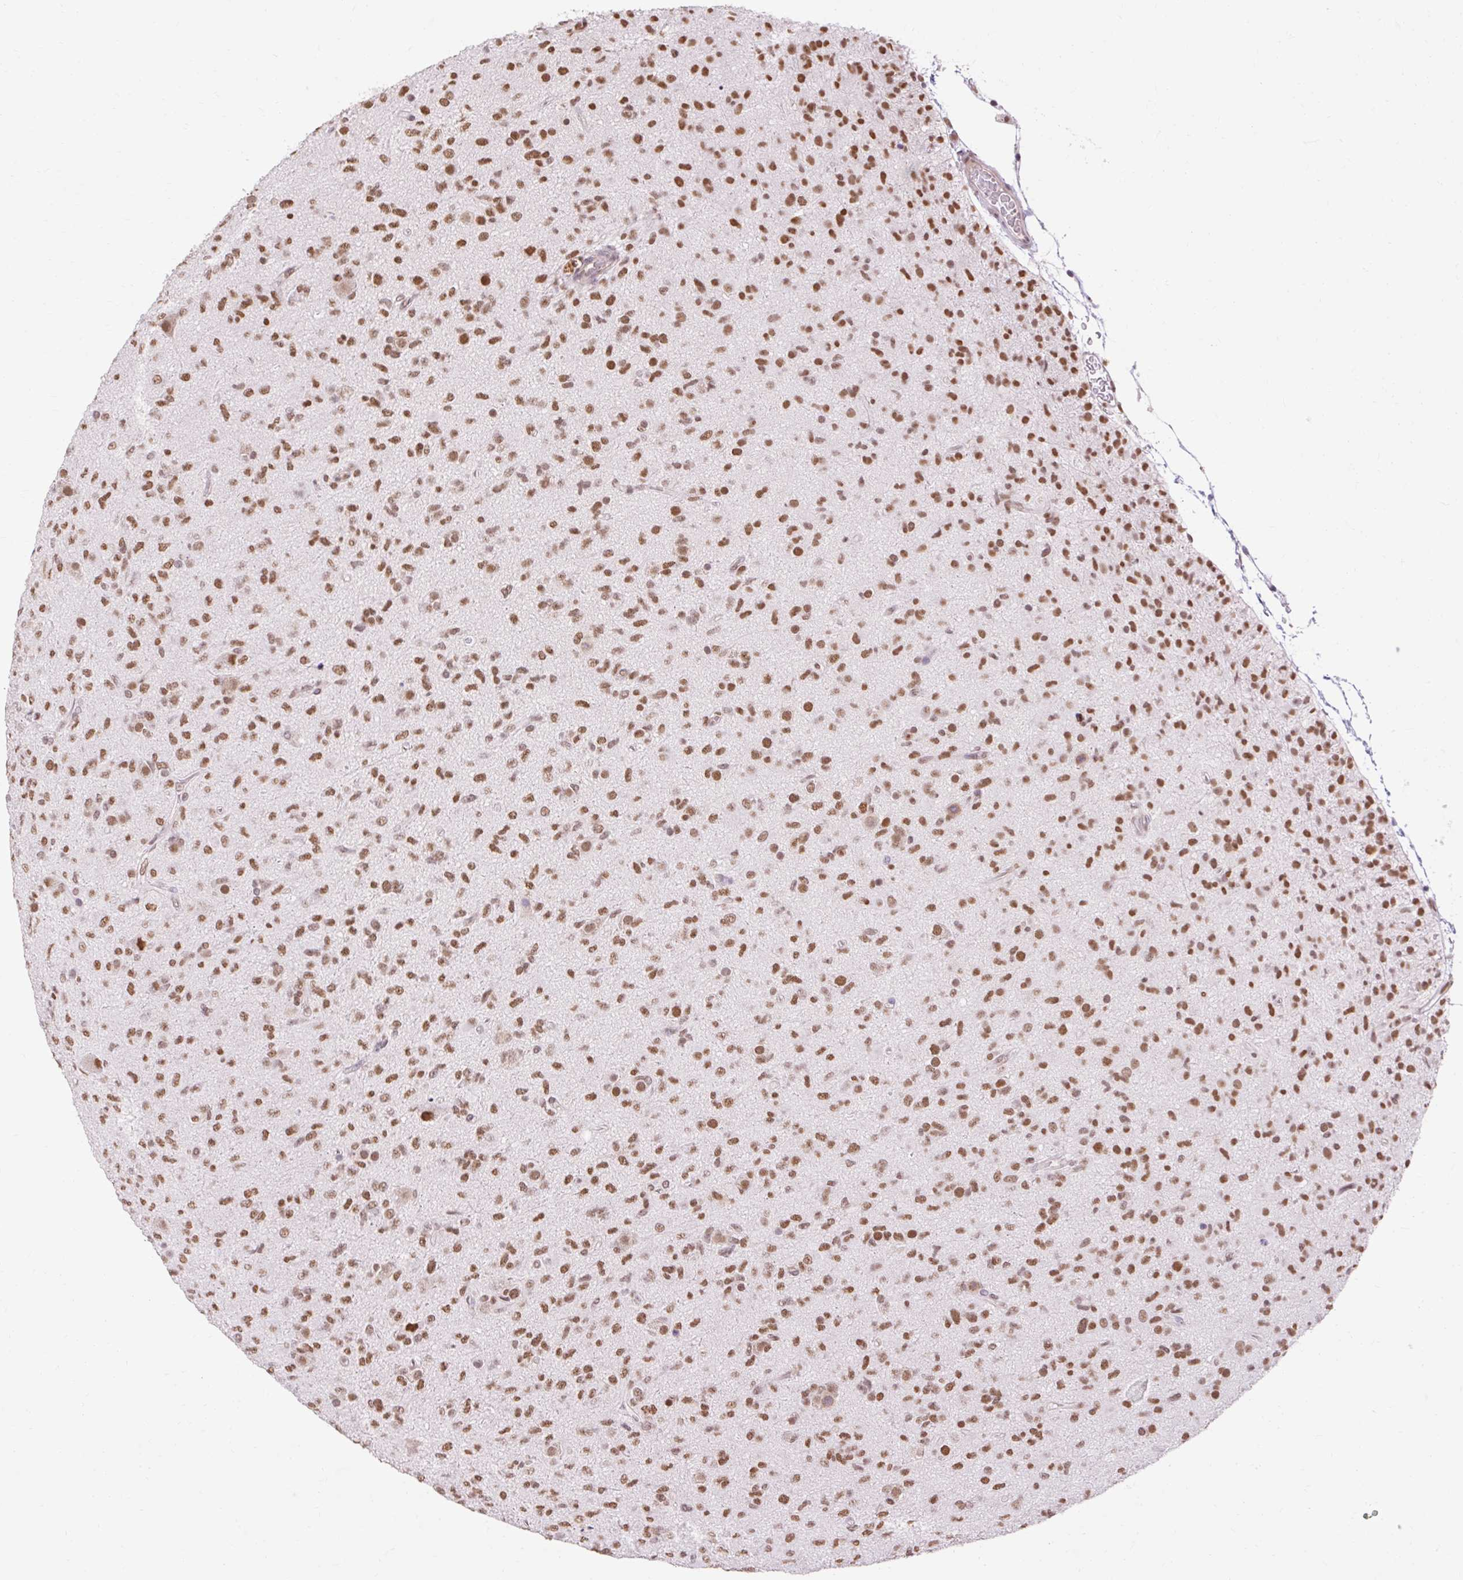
{"staining": {"intensity": "moderate", "quantity": ">75%", "location": "nuclear"}, "tissue": "glioma", "cell_type": "Tumor cells", "image_type": "cancer", "snomed": [{"axis": "morphology", "description": "Glioma, malignant, Low grade"}, {"axis": "topography", "description": "Brain"}], "caption": "Glioma stained with a protein marker reveals moderate staining in tumor cells.", "gene": "NPIPB12", "patient": {"sex": "male", "age": 65}}